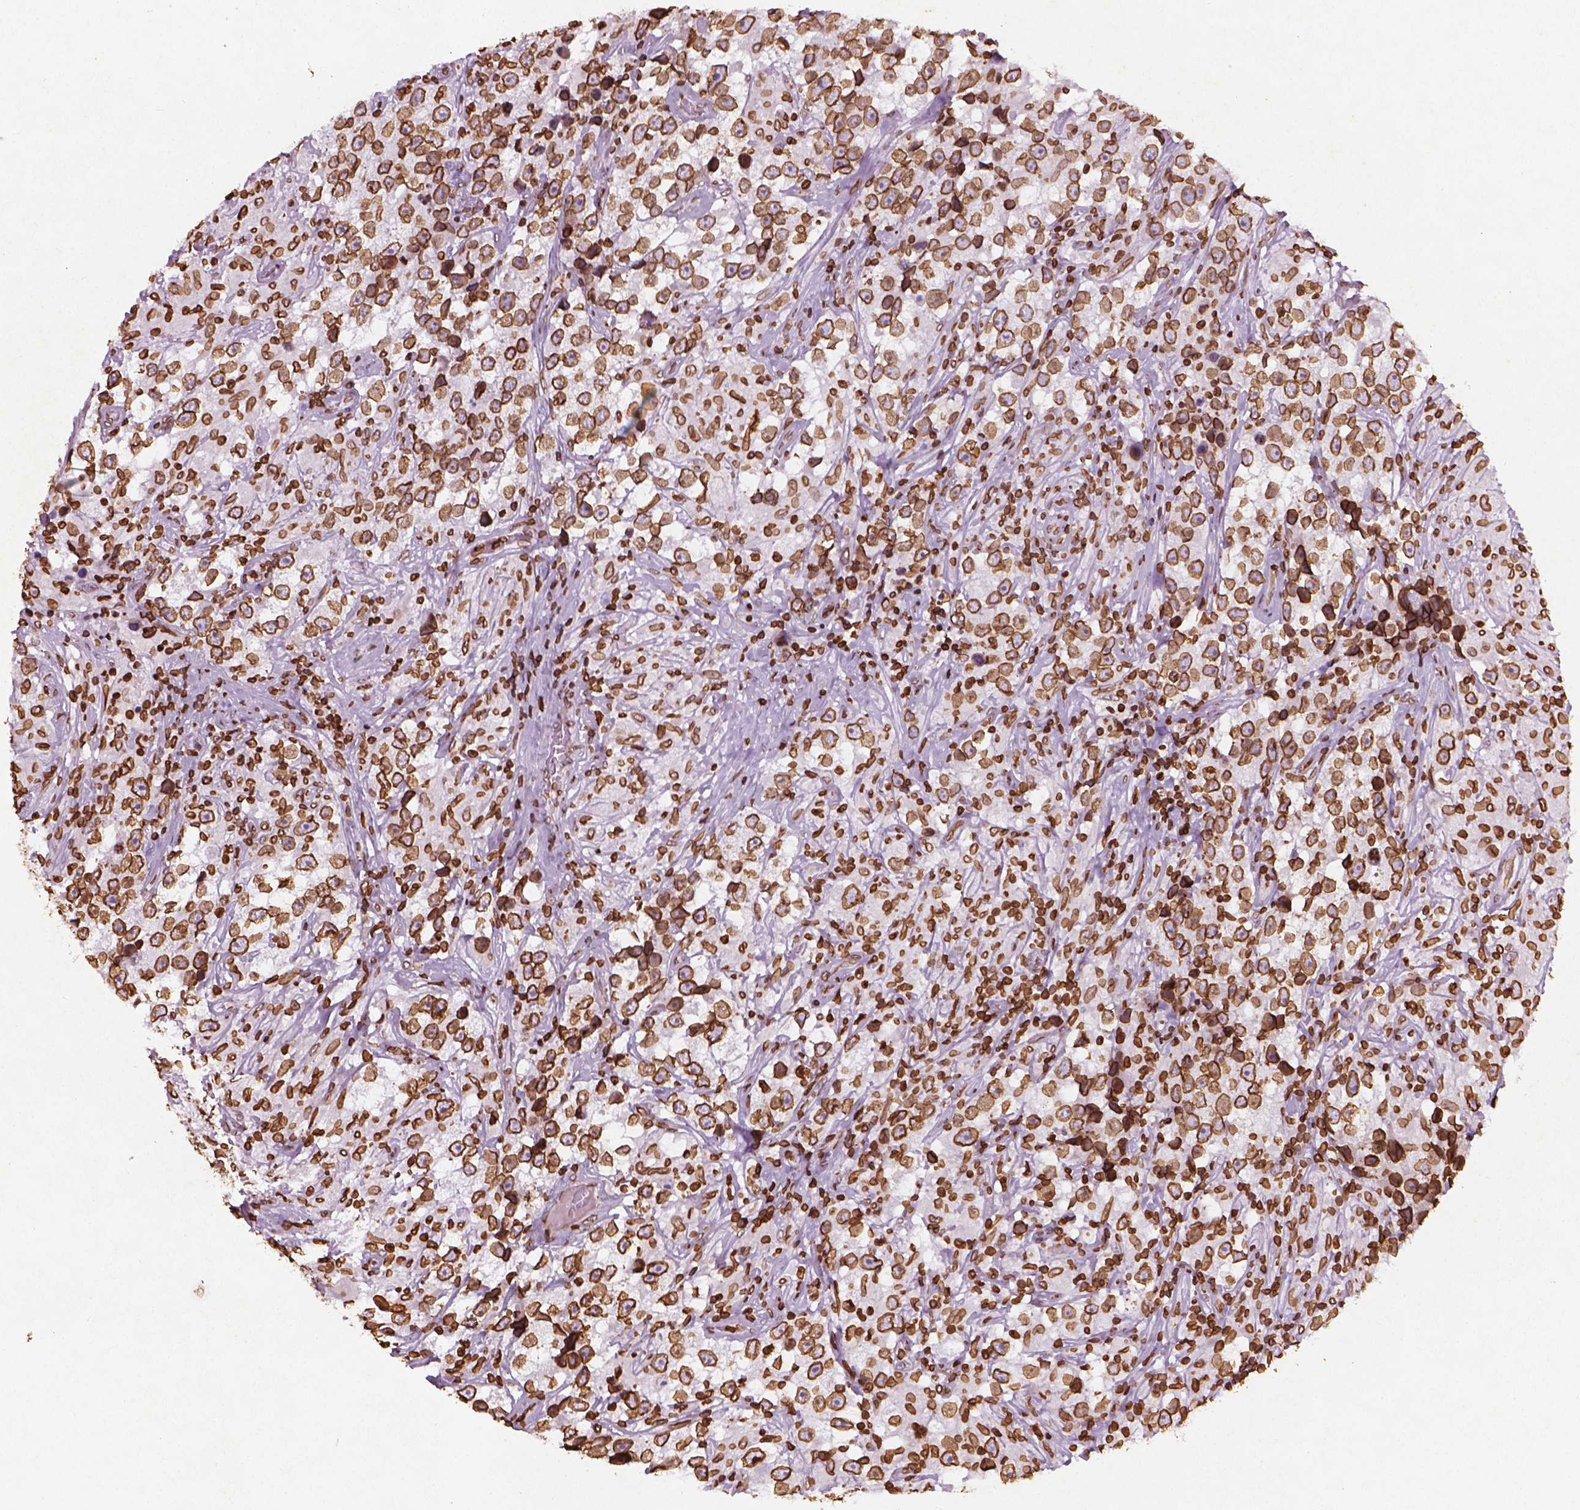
{"staining": {"intensity": "strong", "quantity": ">75%", "location": "cytoplasmic/membranous,nuclear"}, "tissue": "testis cancer", "cell_type": "Tumor cells", "image_type": "cancer", "snomed": [{"axis": "morphology", "description": "Seminoma, NOS"}, {"axis": "topography", "description": "Testis"}], "caption": "Strong cytoplasmic/membranous and nuclear staining for a protein is appreciated in about >75% of tumor cells of testis cancer using immunohistochemistry (IHC).", "gene": "LMNB1", "patient": {"sex": "male", "age": 46}}